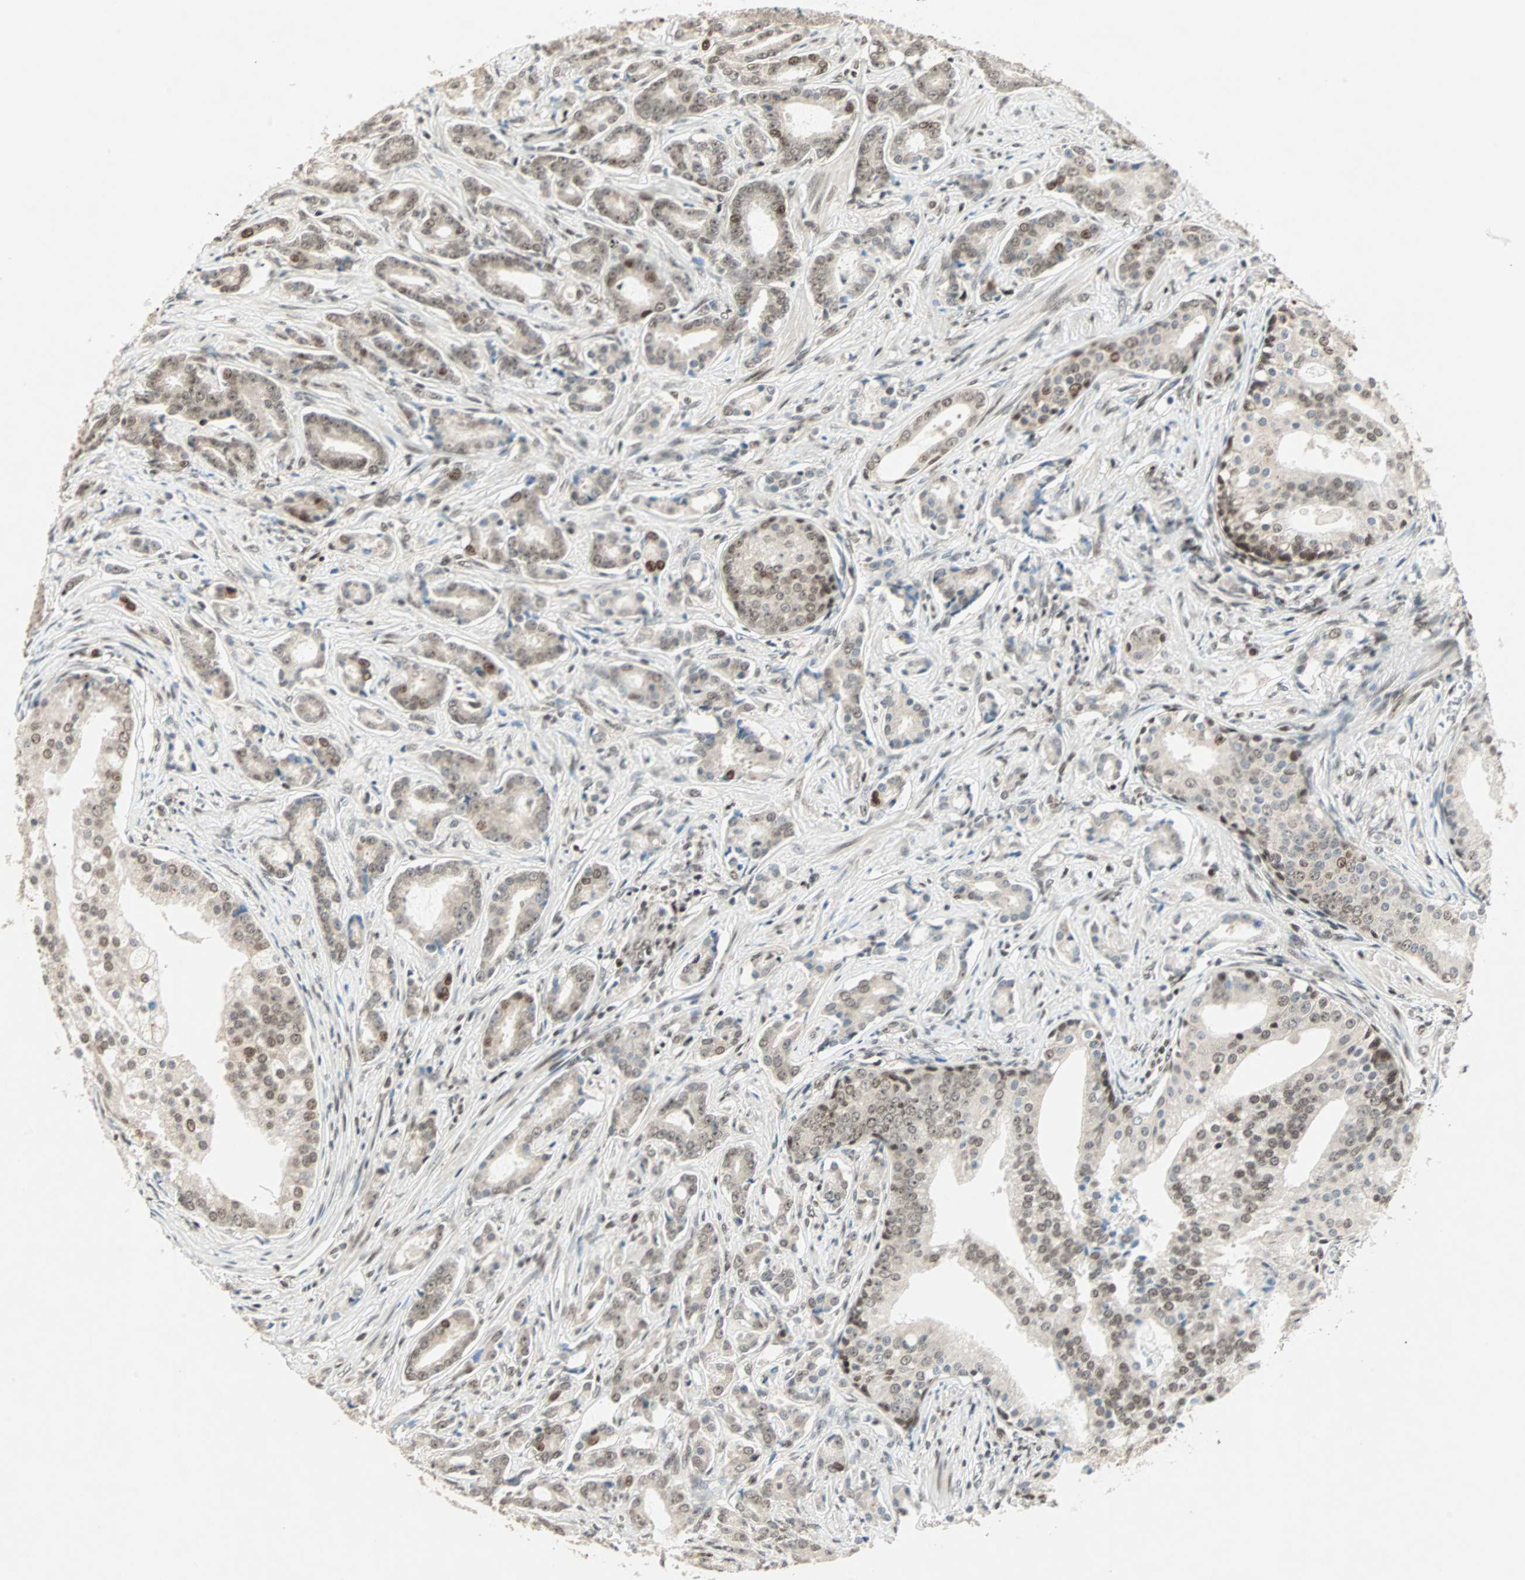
{"staining": {"intensity": "moderate", "quantity": ">75%", "location": "cytoplasmic/membranous,nuclear"}, "tissue": "prostate cancer", "cell_type": "Tumor cells", "image_type": "cancer", "snomed": [{"axis": "morphology", "description": "Adenocarcinoma, Low grade"}, {"axis": "topography", "description": "Prostate"}], "caption": "IHC of human prostate low-grade adenocarcinoma displays medium levels of moderate cytoplasmic/membranous and nuclear staining in approximately >75% of tumor cells.", "gene": "MDC1", "patient": {"sex": "male", "age": 58}}